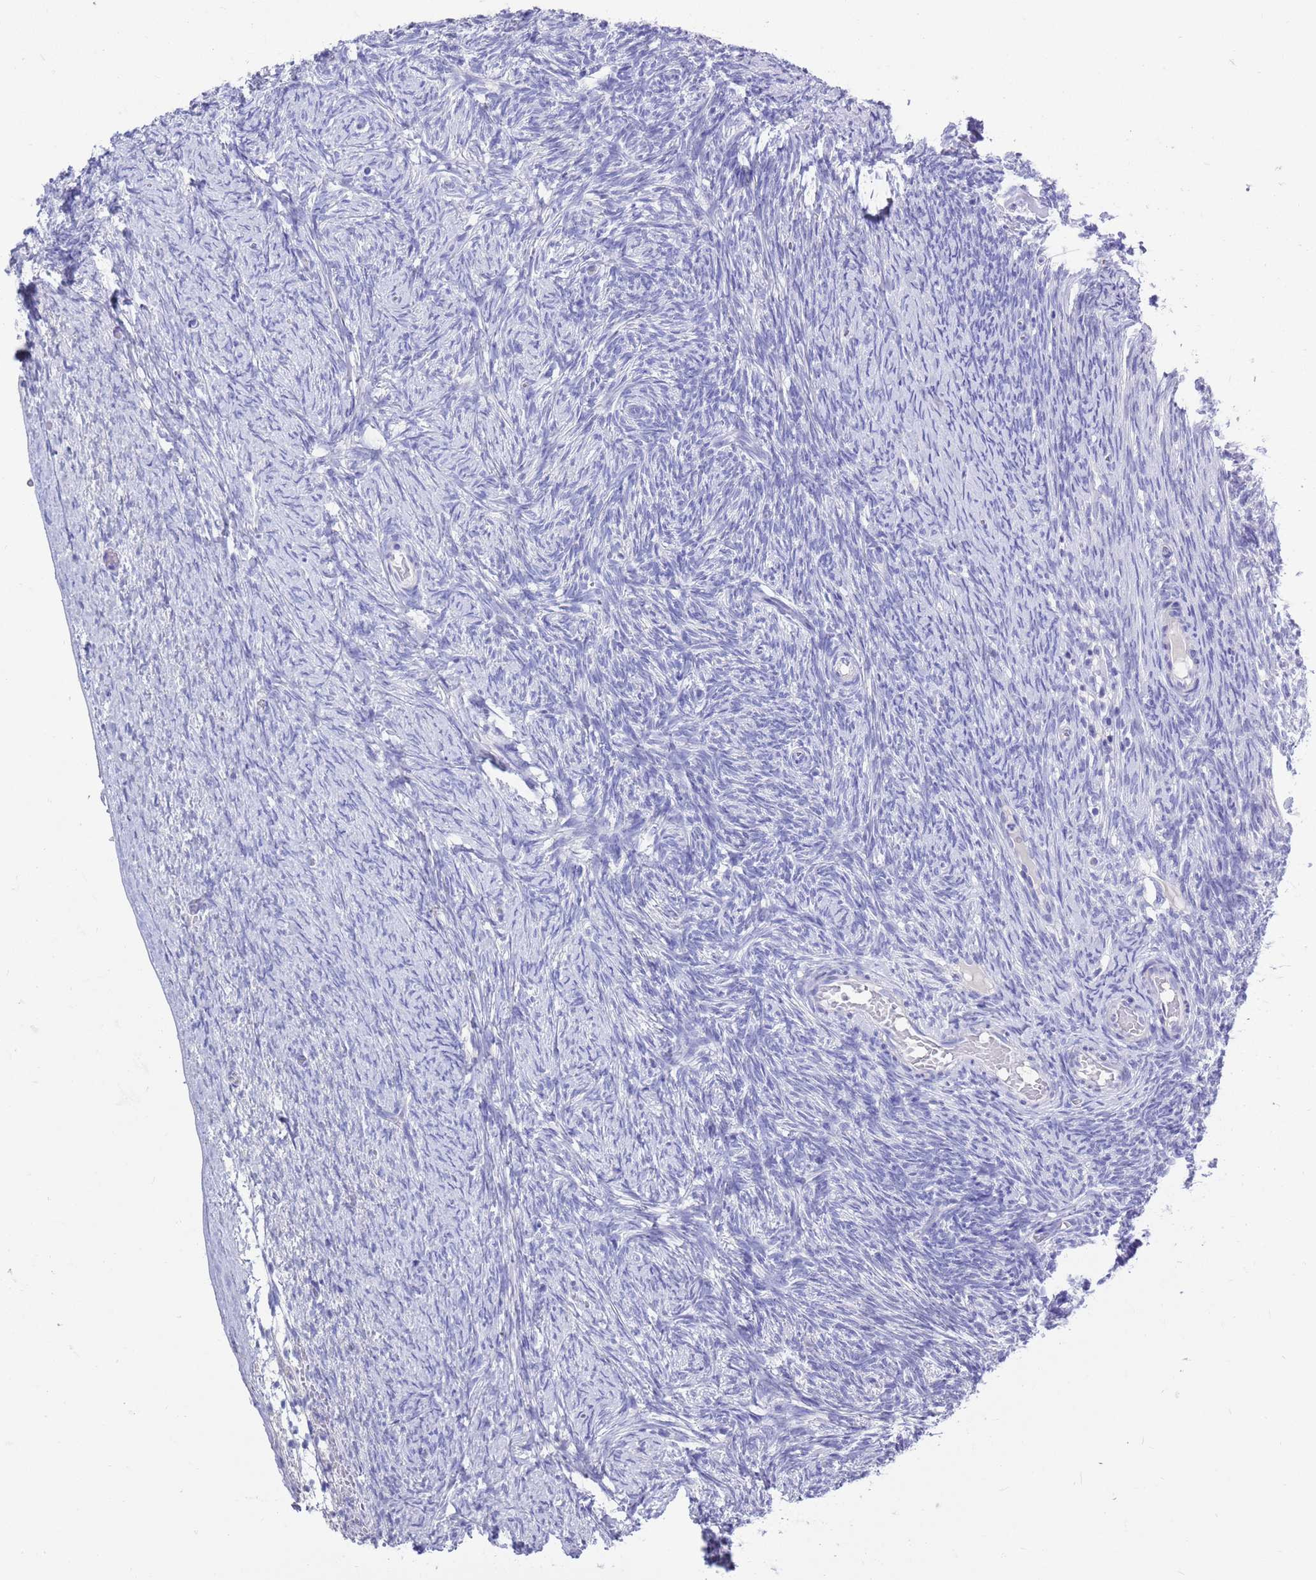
{"staining": {"intensity": "negative", "quantity": "none", "location": "none"}, "tissue": "ovary", "cell_type": "Ovarian stroma cells", "image_type": "normal", "snomed": [{"axis": "morphology", "description": "Normal tissue, NOS"}, {"axis": "topography", "description": "Ovary"}], "caption": "IHC image of normal human ovary stained for a protein (brown), which exhibits no expression in ovarian stroma cells. (DAB (3,3'-diaminobenzidine) IHC visualized using brightfield microscopy, high magnification).", "gene": "MTMR2", "patient": {"sex": "female", "age": 44}}